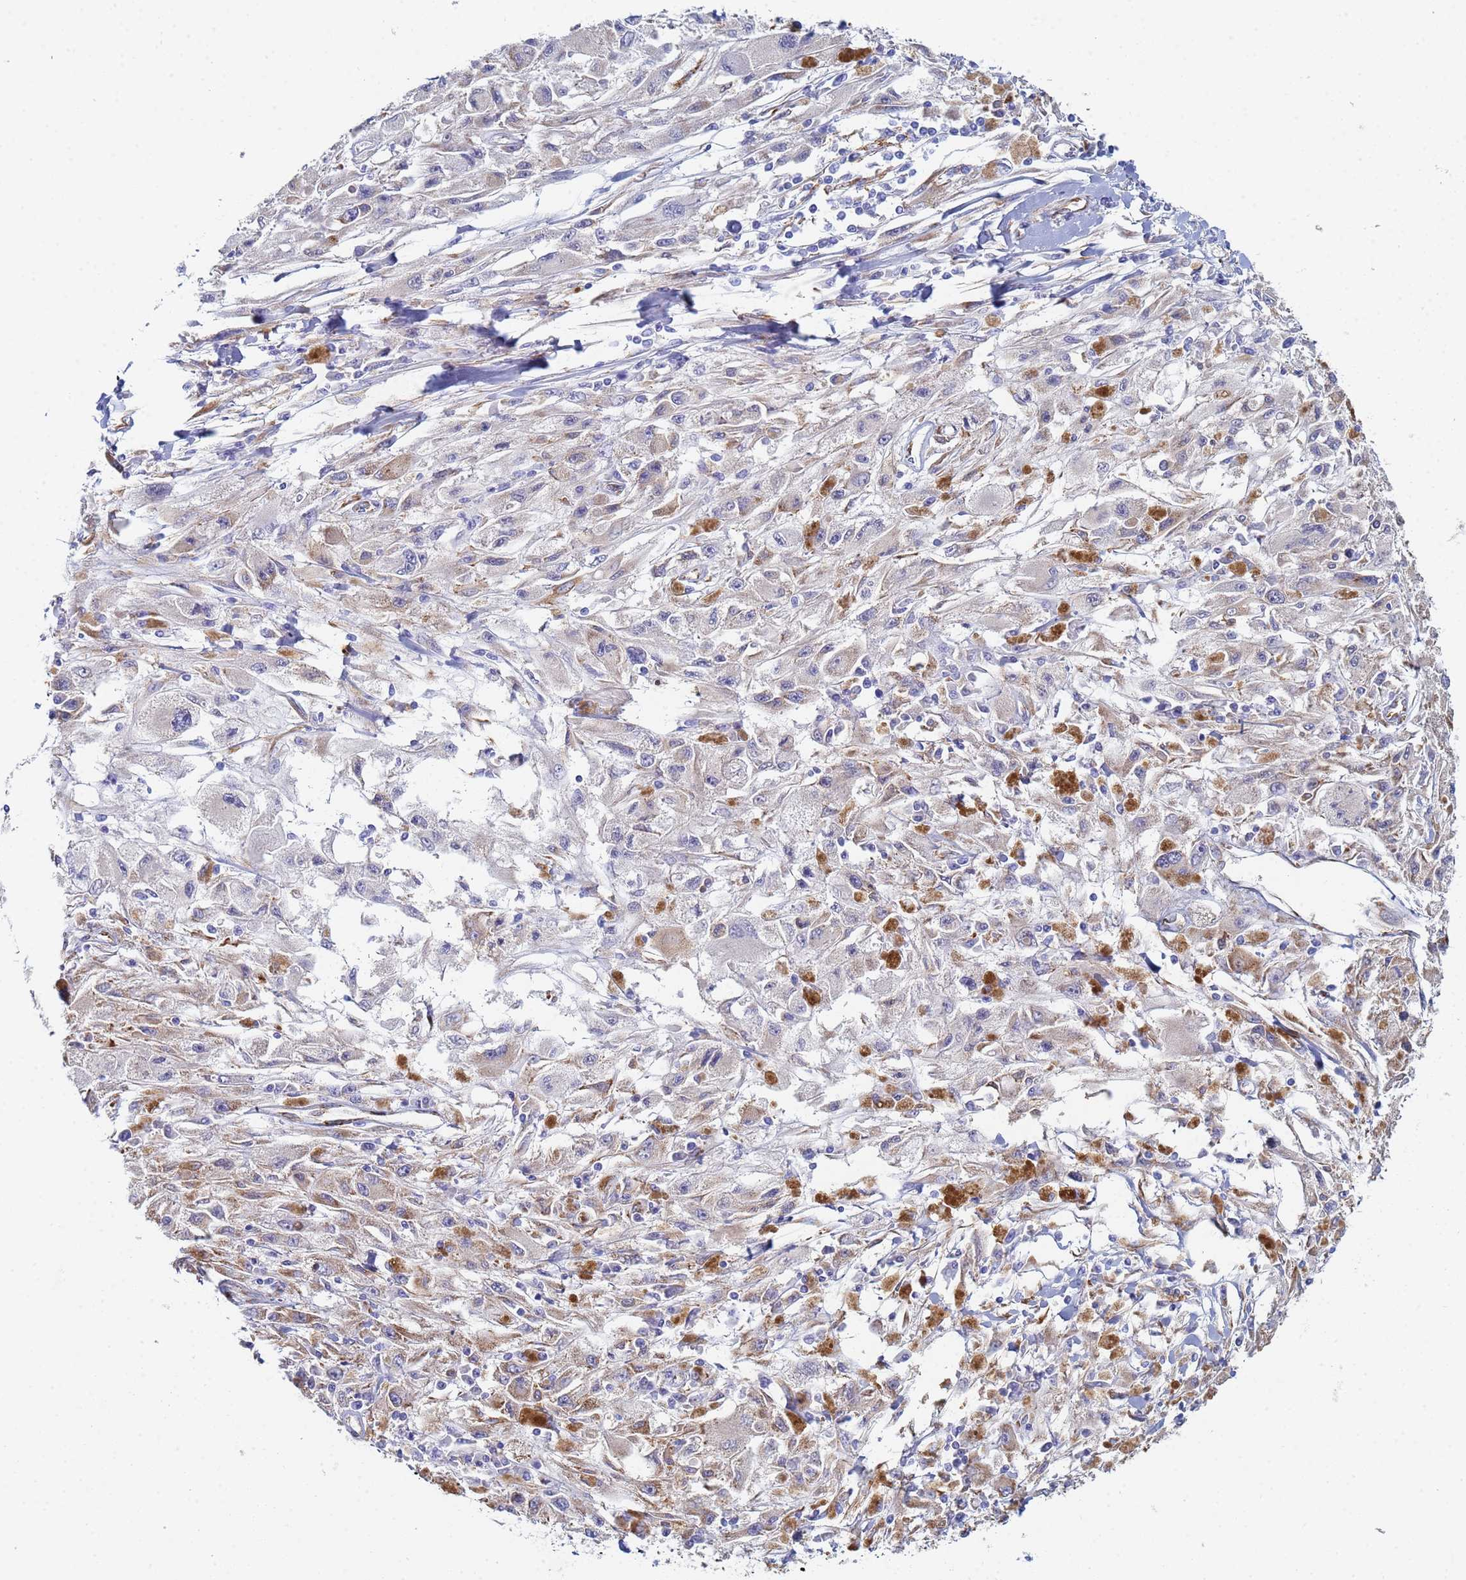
{"staining": {"intensity": "moderate", "quantity": "<25%", "location": "cytoplasmic/membranous"}, "tissue": "melanoma", "cell_type": "Tumor cells", "image_type": "cancer", "snomed": [{"axis": "morphology", "description": "Malignant melanoma, Metastatic site"}, {"axis": "topography", "description": "Skin"}], "caption": "Melanoma stained with a brown dye displays moderate cytoplasmic/membranous positive expression in approximately <25% of tumor cells.", "gene": "GDAP2", "patient": {"sex": "male", "age": 53}}